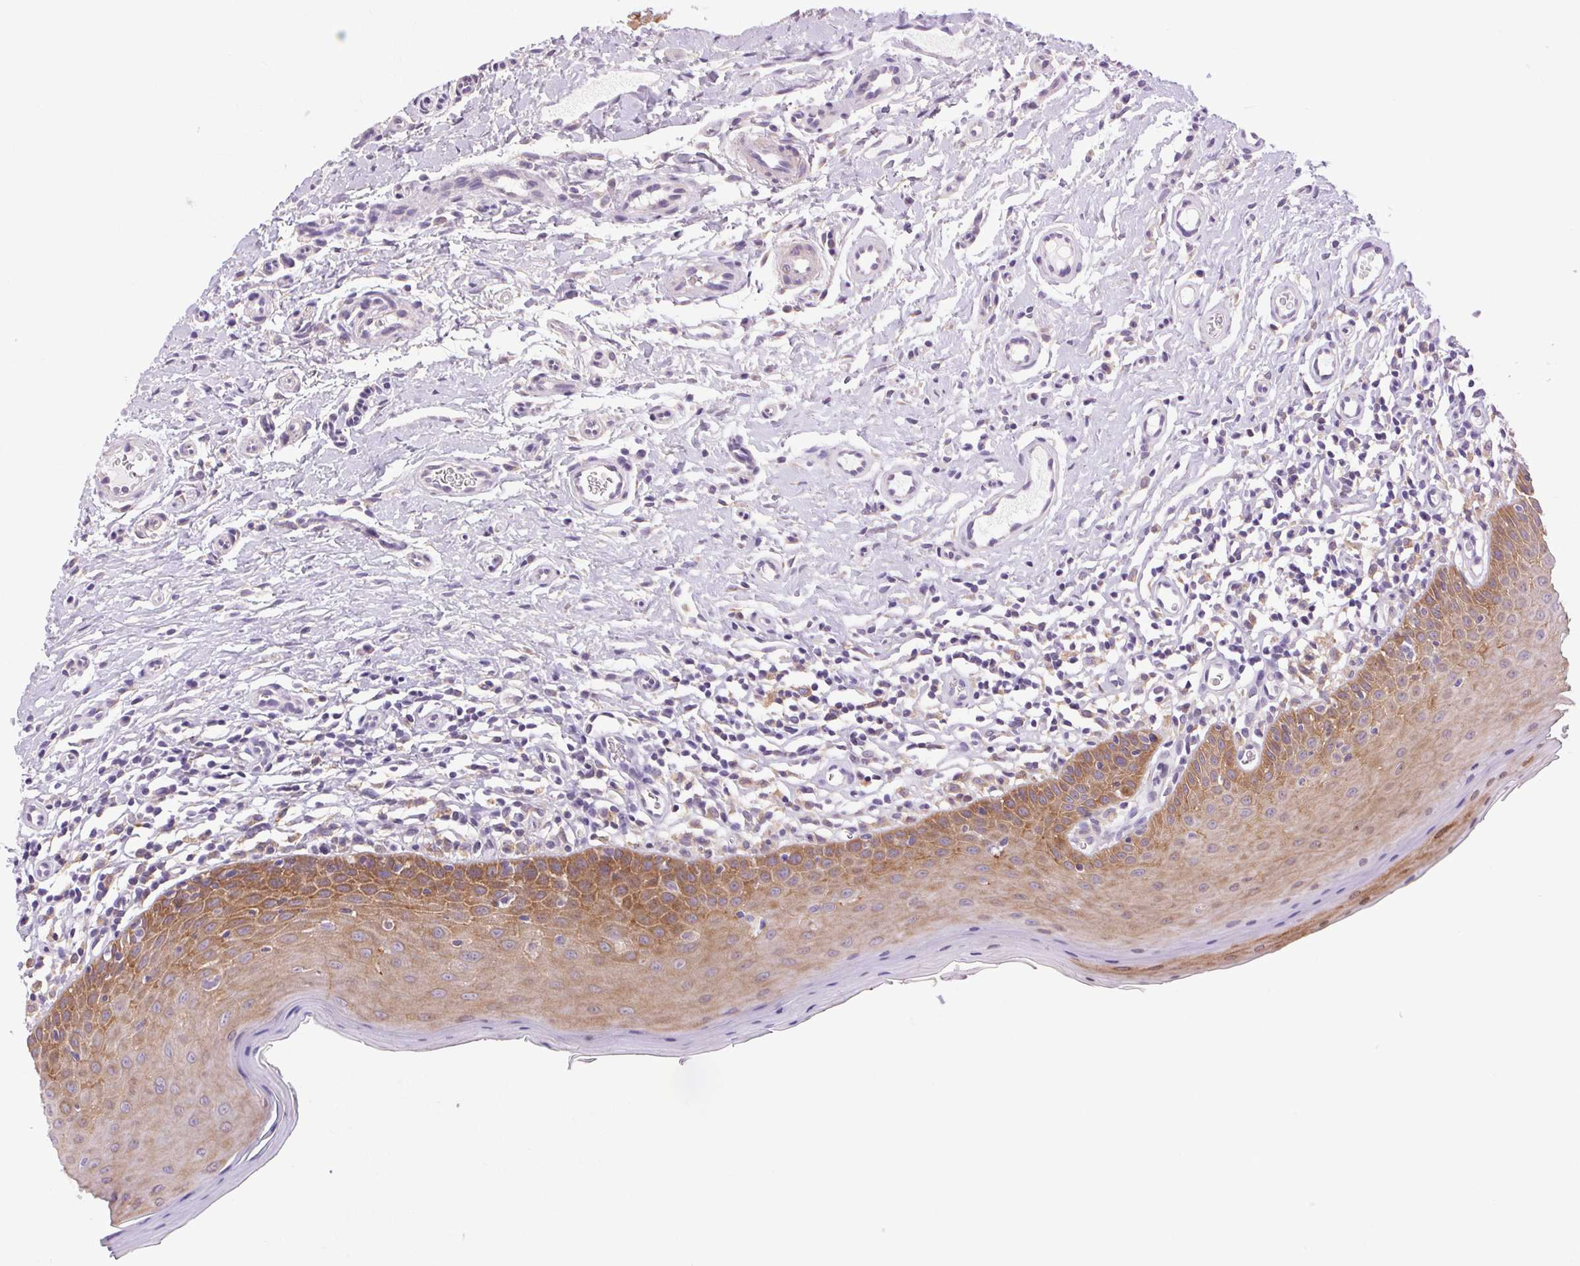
{"staining": {"intensity": "strong", "quantity": "25%-75%", "location": "cytoplasmic/membranous"}, "tissue": "oral mucosa", "cell_type": "Squamous epithelial cells", "image_type": "normal", "snomed": [{"axis": "morphology", "description": "Normal tissue, NOS"}, {"axis": "topography", "description": "Oral tissue"}, {"axis": "topography", "description": "Tounge, NOS"}], "caption": "Human oral mucosa stained with a brown dye reveals strong cytoplasmic/membranous positive expression in approximately 25%-75% of squamous epithelial cells.", "gene": "SOWAHC", "patient": {"sex": "female", "age": 58}}